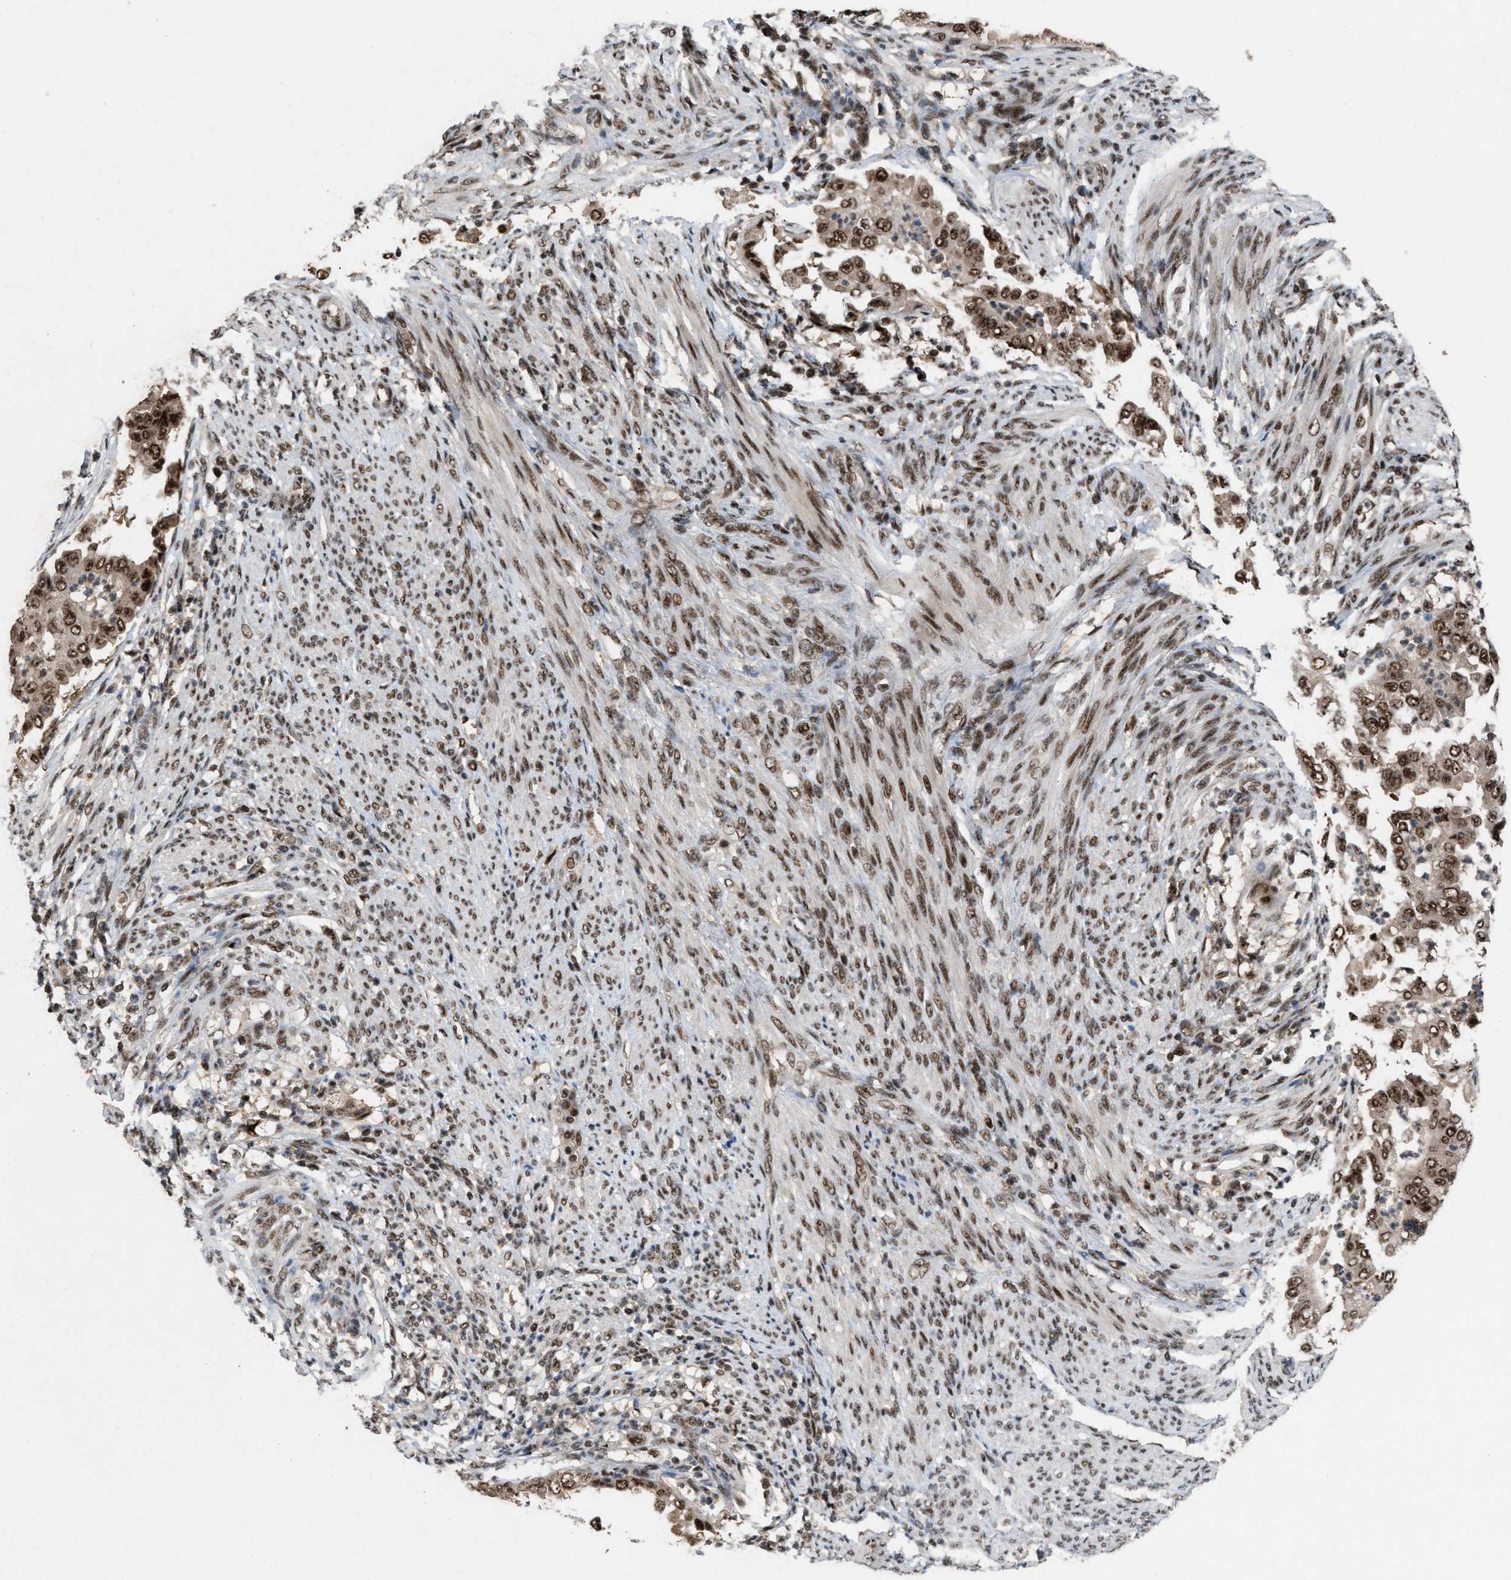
{"staining": {"intensity": "strong", "quantity": ">75%", "location": "nuclear"}, "tissue": "endometrial cancer", "cell_type": "Tumor cells", "image_type": "cancer", "snomed": [{"axis": "morphology", "description": "Adenocarcinoma, NOS"}, {"axis": "topography", "description": "Endometrium"}], "caption": "Immunohistochemical staining of human endometrial adenocarcinoma reveals high levels of strong nuclear staining in about >75% of tumor cells. (Brightfield microscopy of DAB IHC at high magnification).", "gene": "PRPF4", "patient": {"sex": "female", "age": 85}}